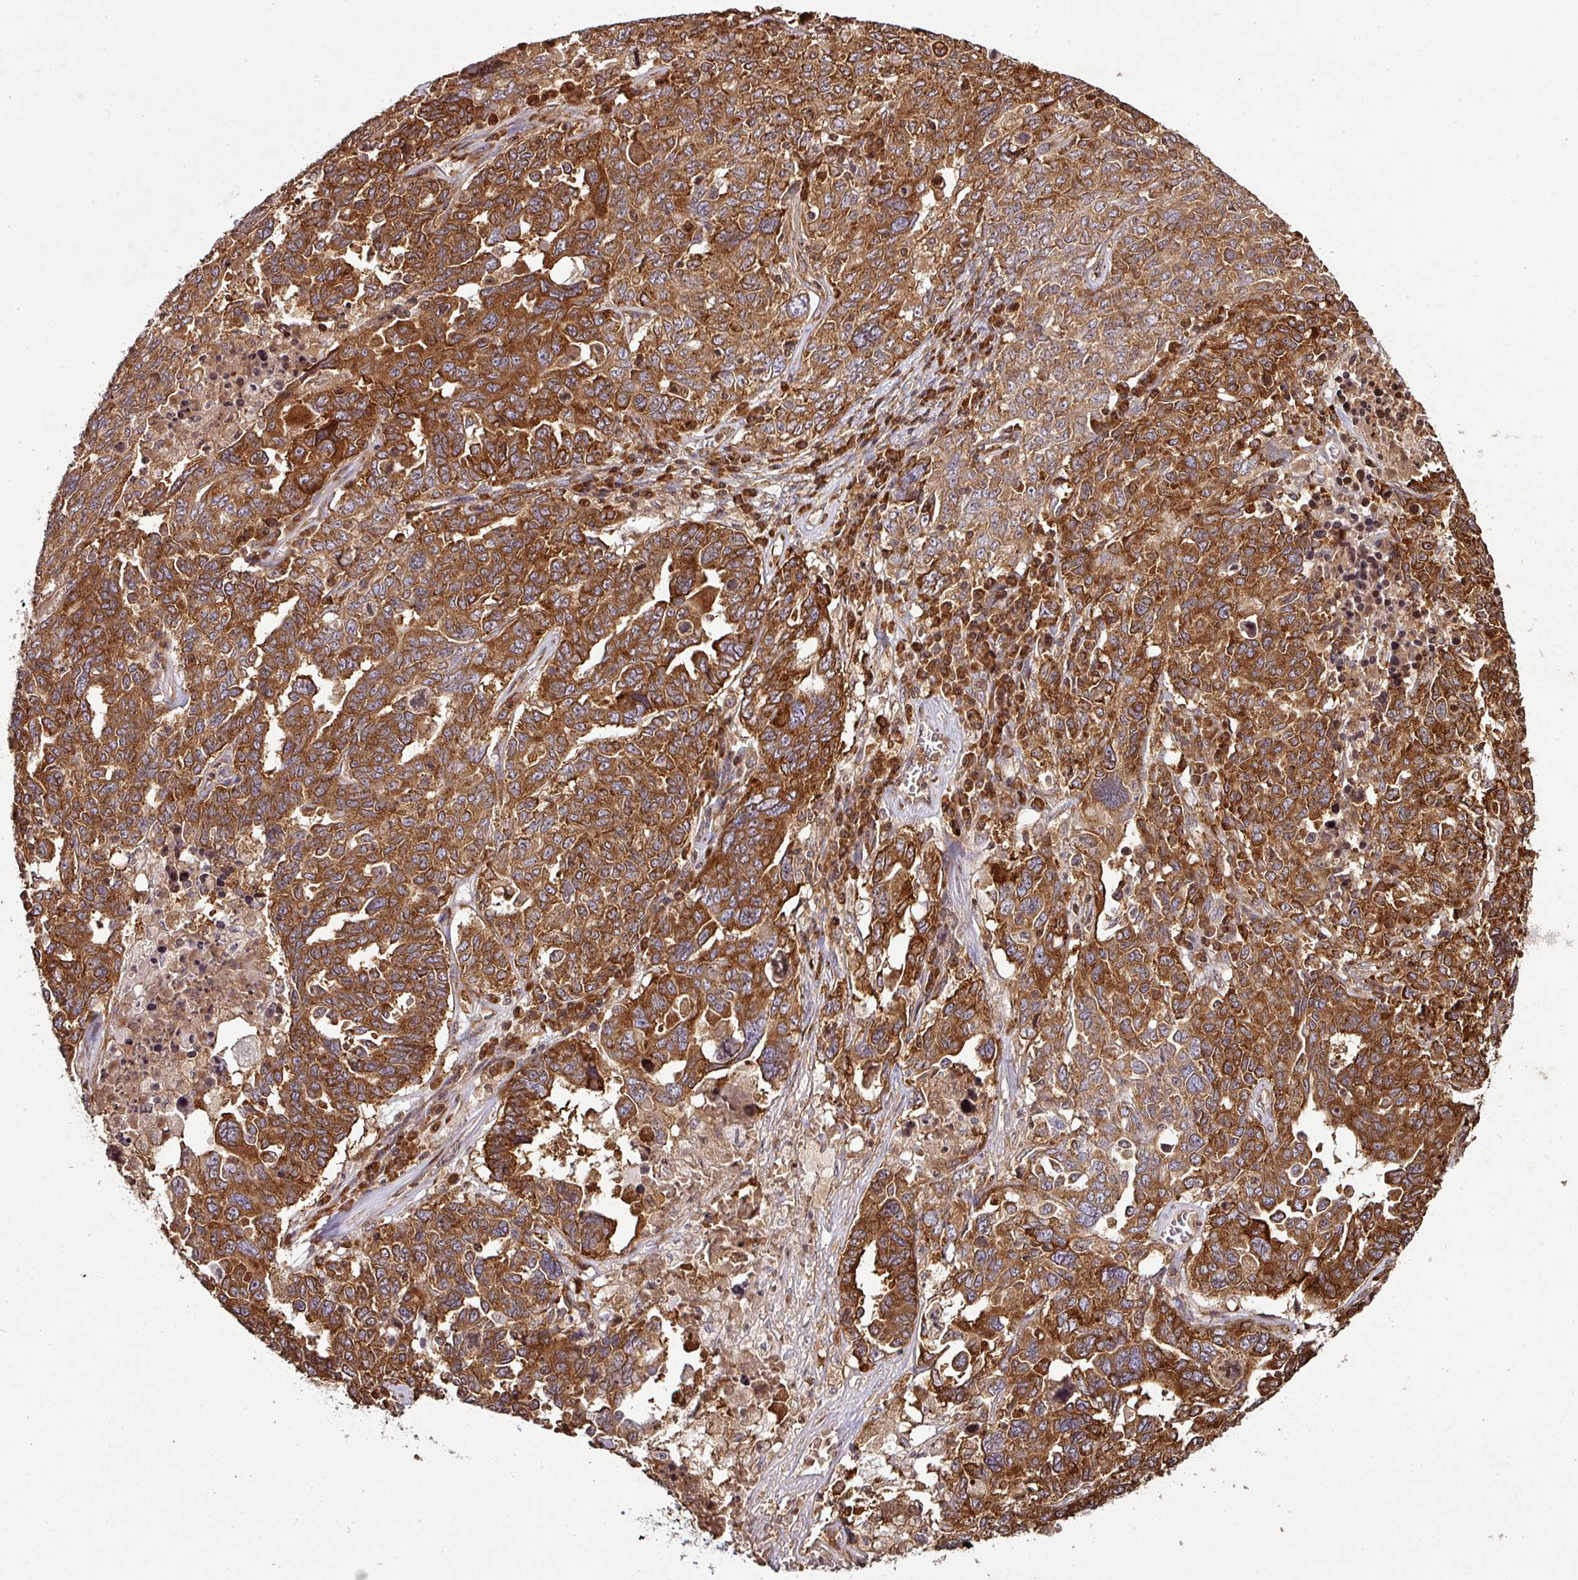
{"staining": {"intensity": "strong", "quantity": ">75%", "location": "cytoplasmic/membranous"}, "tissue": "ovarian cancer", "cell_type": "Tumor cells", "image_type": "cancer", "snomed": [{"axis": "morphology", "description": "Carcinoma, endometroid"}, {"axis": "topography", "description": "Ovary"}], "caption": "A high-resolution photomicrograph shows immunohistochemistry (IHC) staining of ovarian cancer, which shows strong cytoplasmic/membranous staining in about >75% of tumor cells.", "gene": "LRRC74B", "patient": {"sex": "female", "age": 62}}